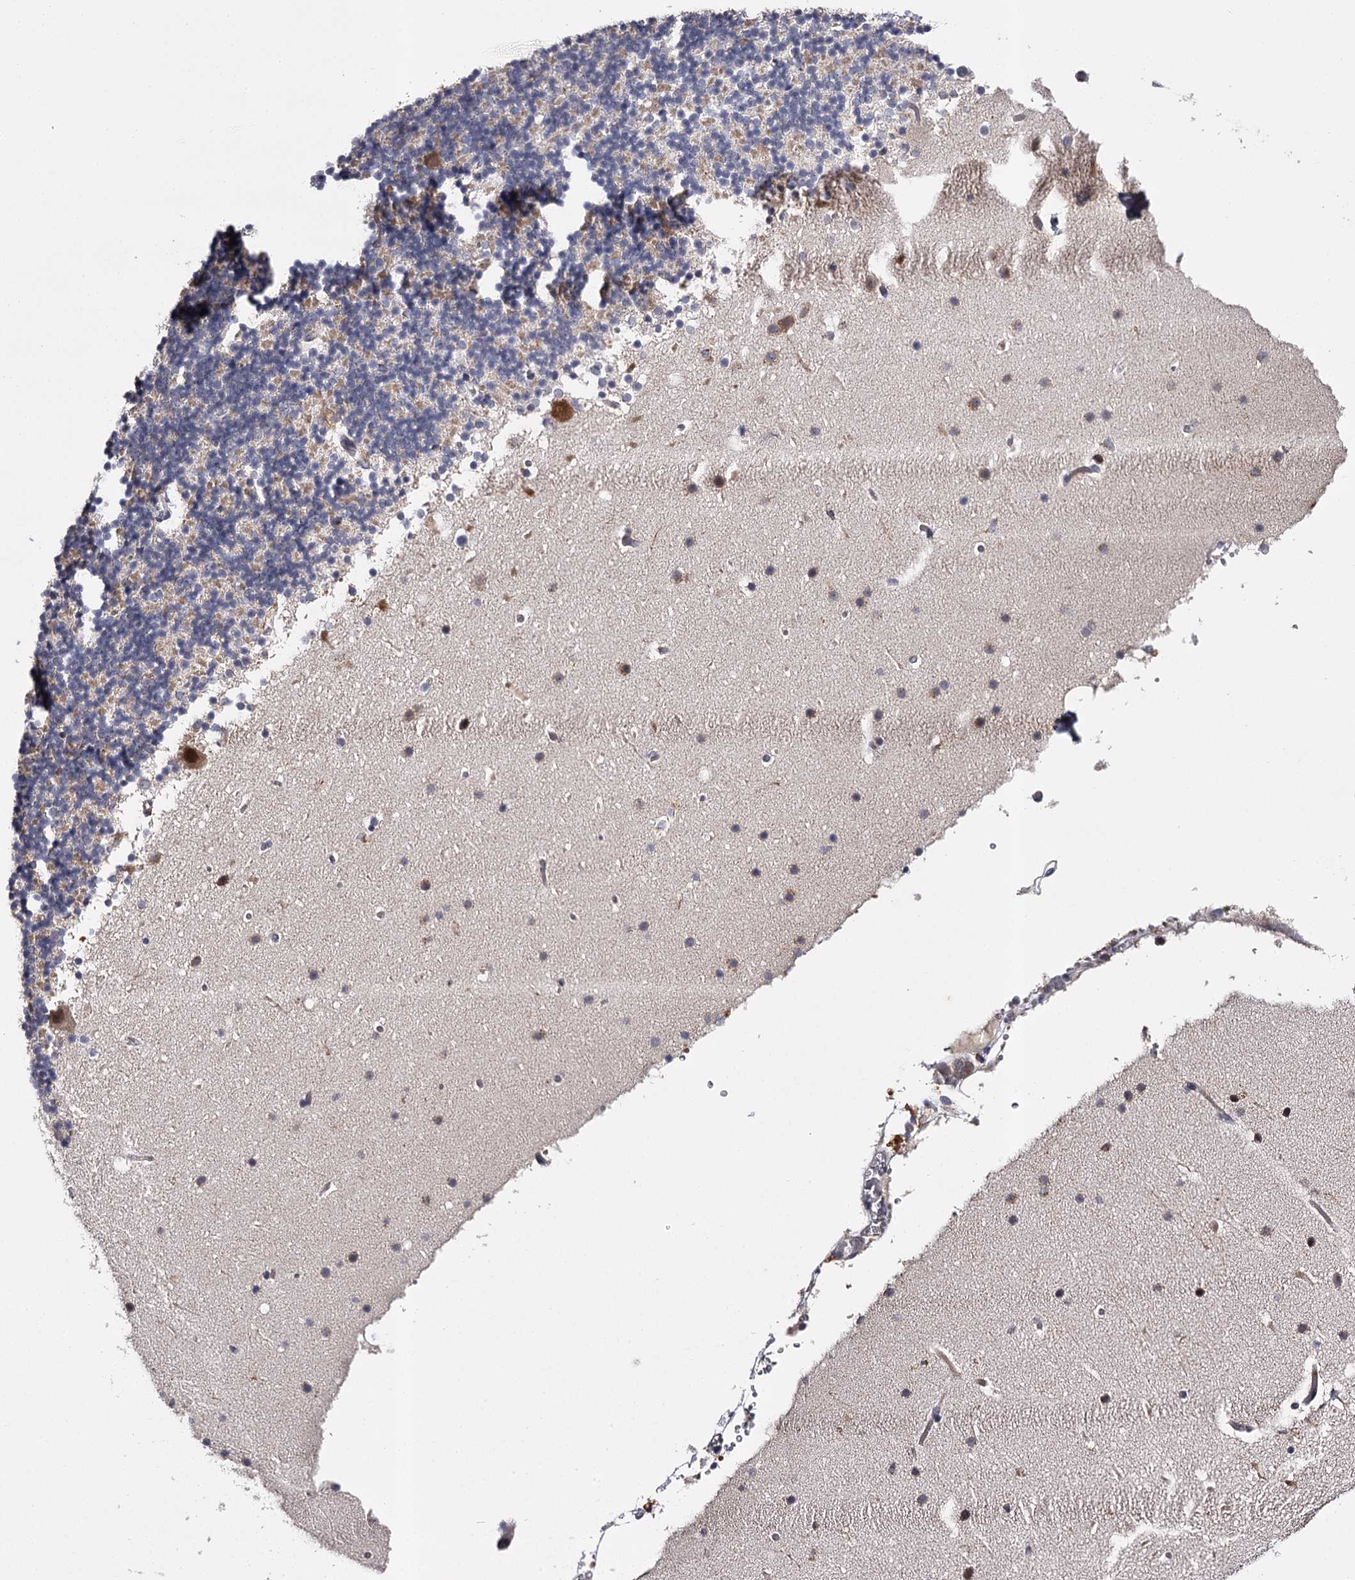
{"staining": {"intensity": "negative", "quantity": "none", "location": "none"}, "tissue": "cerebellum", "cell_type": "Cells in granular layer", "image_type": "normal", "snomed": [{"axis": "morphology", "description": "Normal tissue, NOS"}, {"axis": "topography", "description": "Cerebellum"}], "caption": "This image is of normal cerebellum stained with immunohistochemistry (IHC) to label a protein in brown with the nuclei are counter-stained blue. There is no expression in cells in granular layer. The staining was performed using DAB to visualize the protein expression in brown, while the nuclei were stained in blue with hematoxylin (Magnification: 20x).", "gene": "RASSF6", "patient": {"sex": "male", "age": 57}}